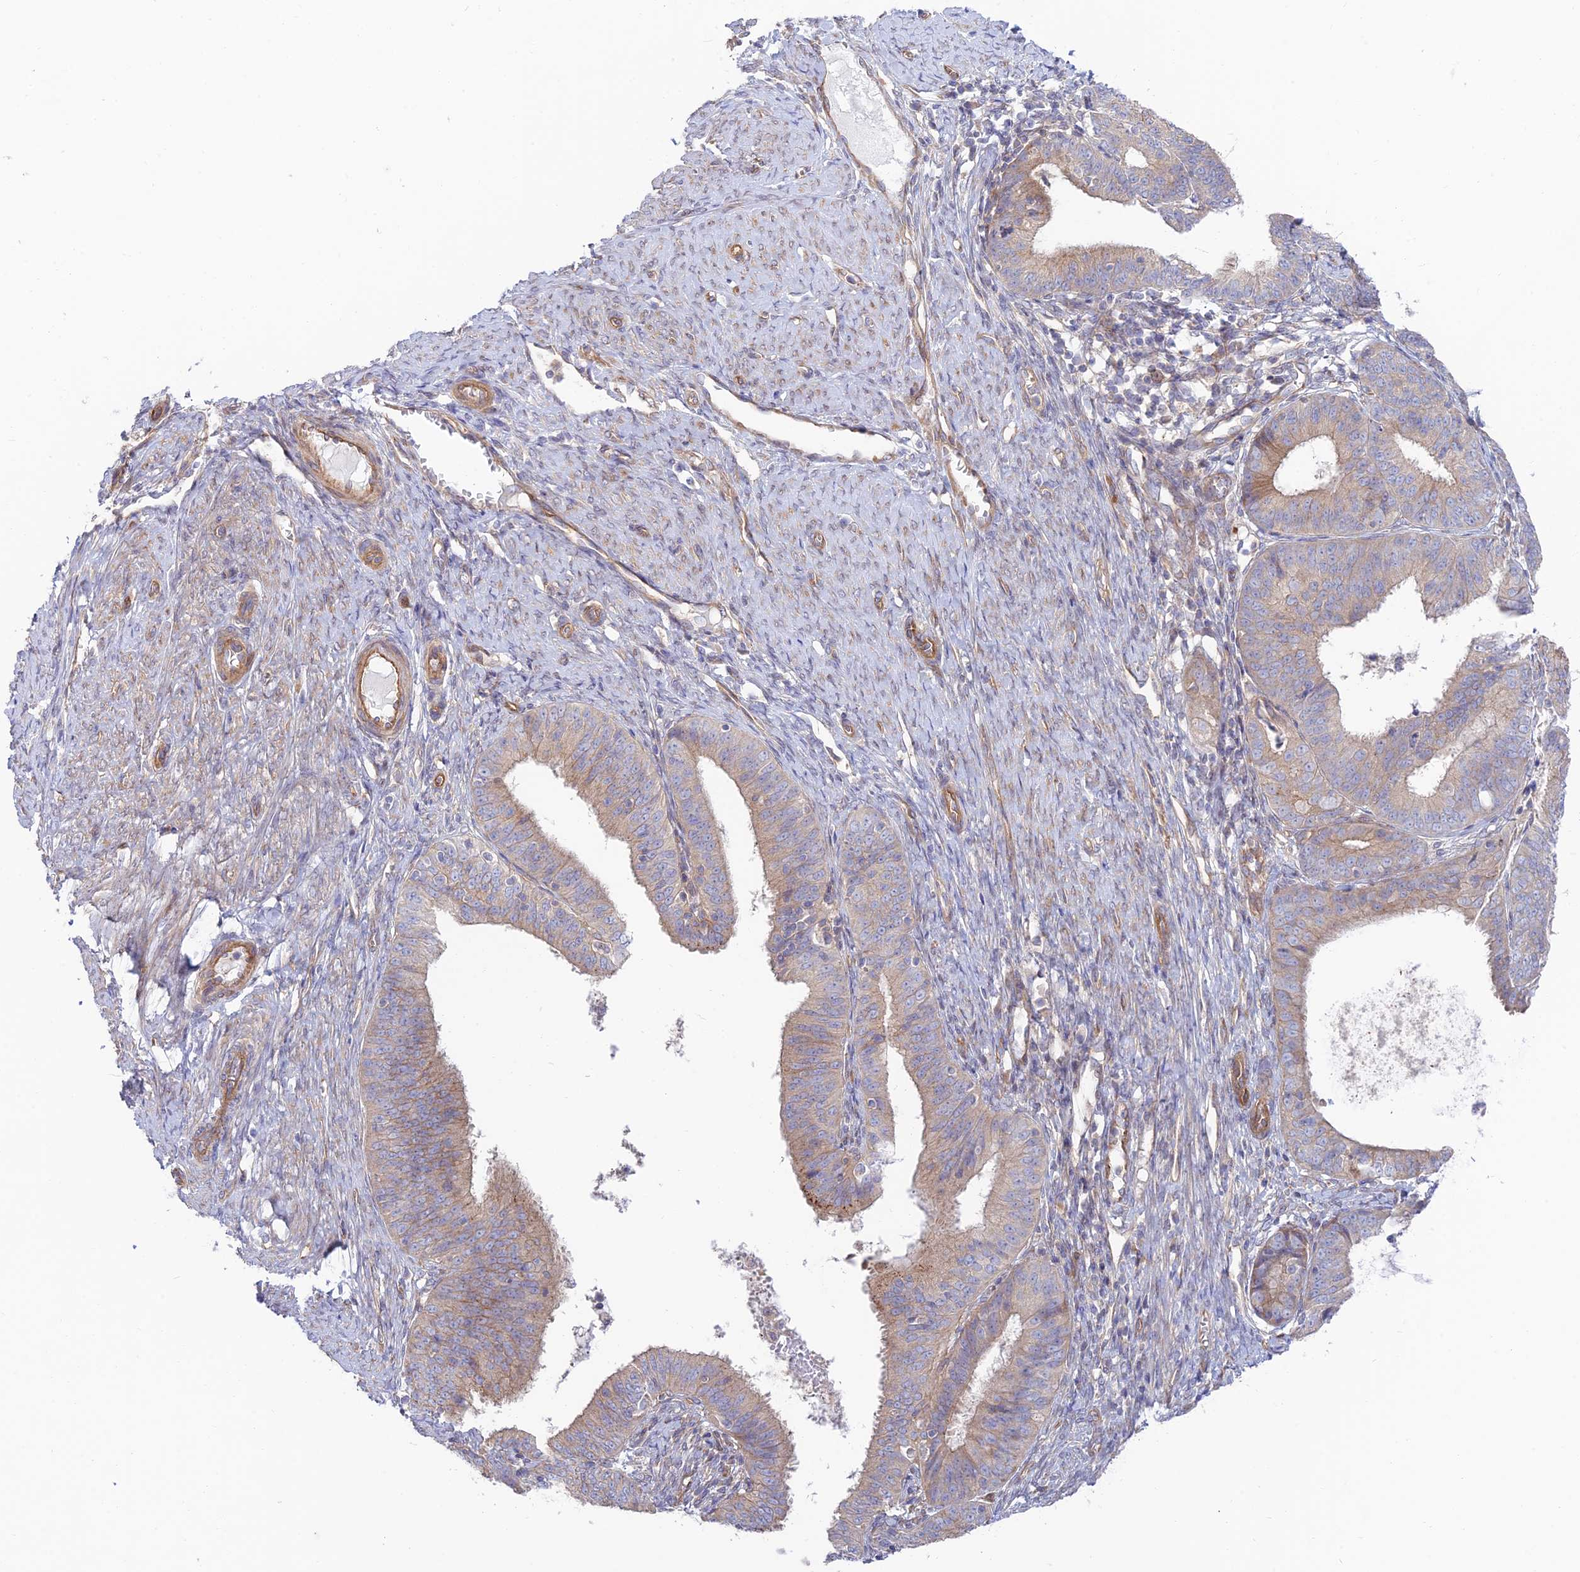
{"staining": {"intensity": "moderate", "quantity": "<25%", "location": "cytoplasmic/membranous"}, "tissue": "endometrial cancer", "cell_type": "Tumor cells", "image_type": "cancer", "snomed": [{"axis": "morphology", "description": "Adenocarcinoma, NOS"}, {"axis": "topography", "description": "Endometrium"}], "caption": "Immunohistochemistry (IHC) of human adenocarcinoma (endometrial) demonstrates low levels of moderate cytoplasmic/membranous staining in approximately <25% of tumor cells.", "gene": "KCNAB1", "patient": {"sex": "female", "age": 51}}